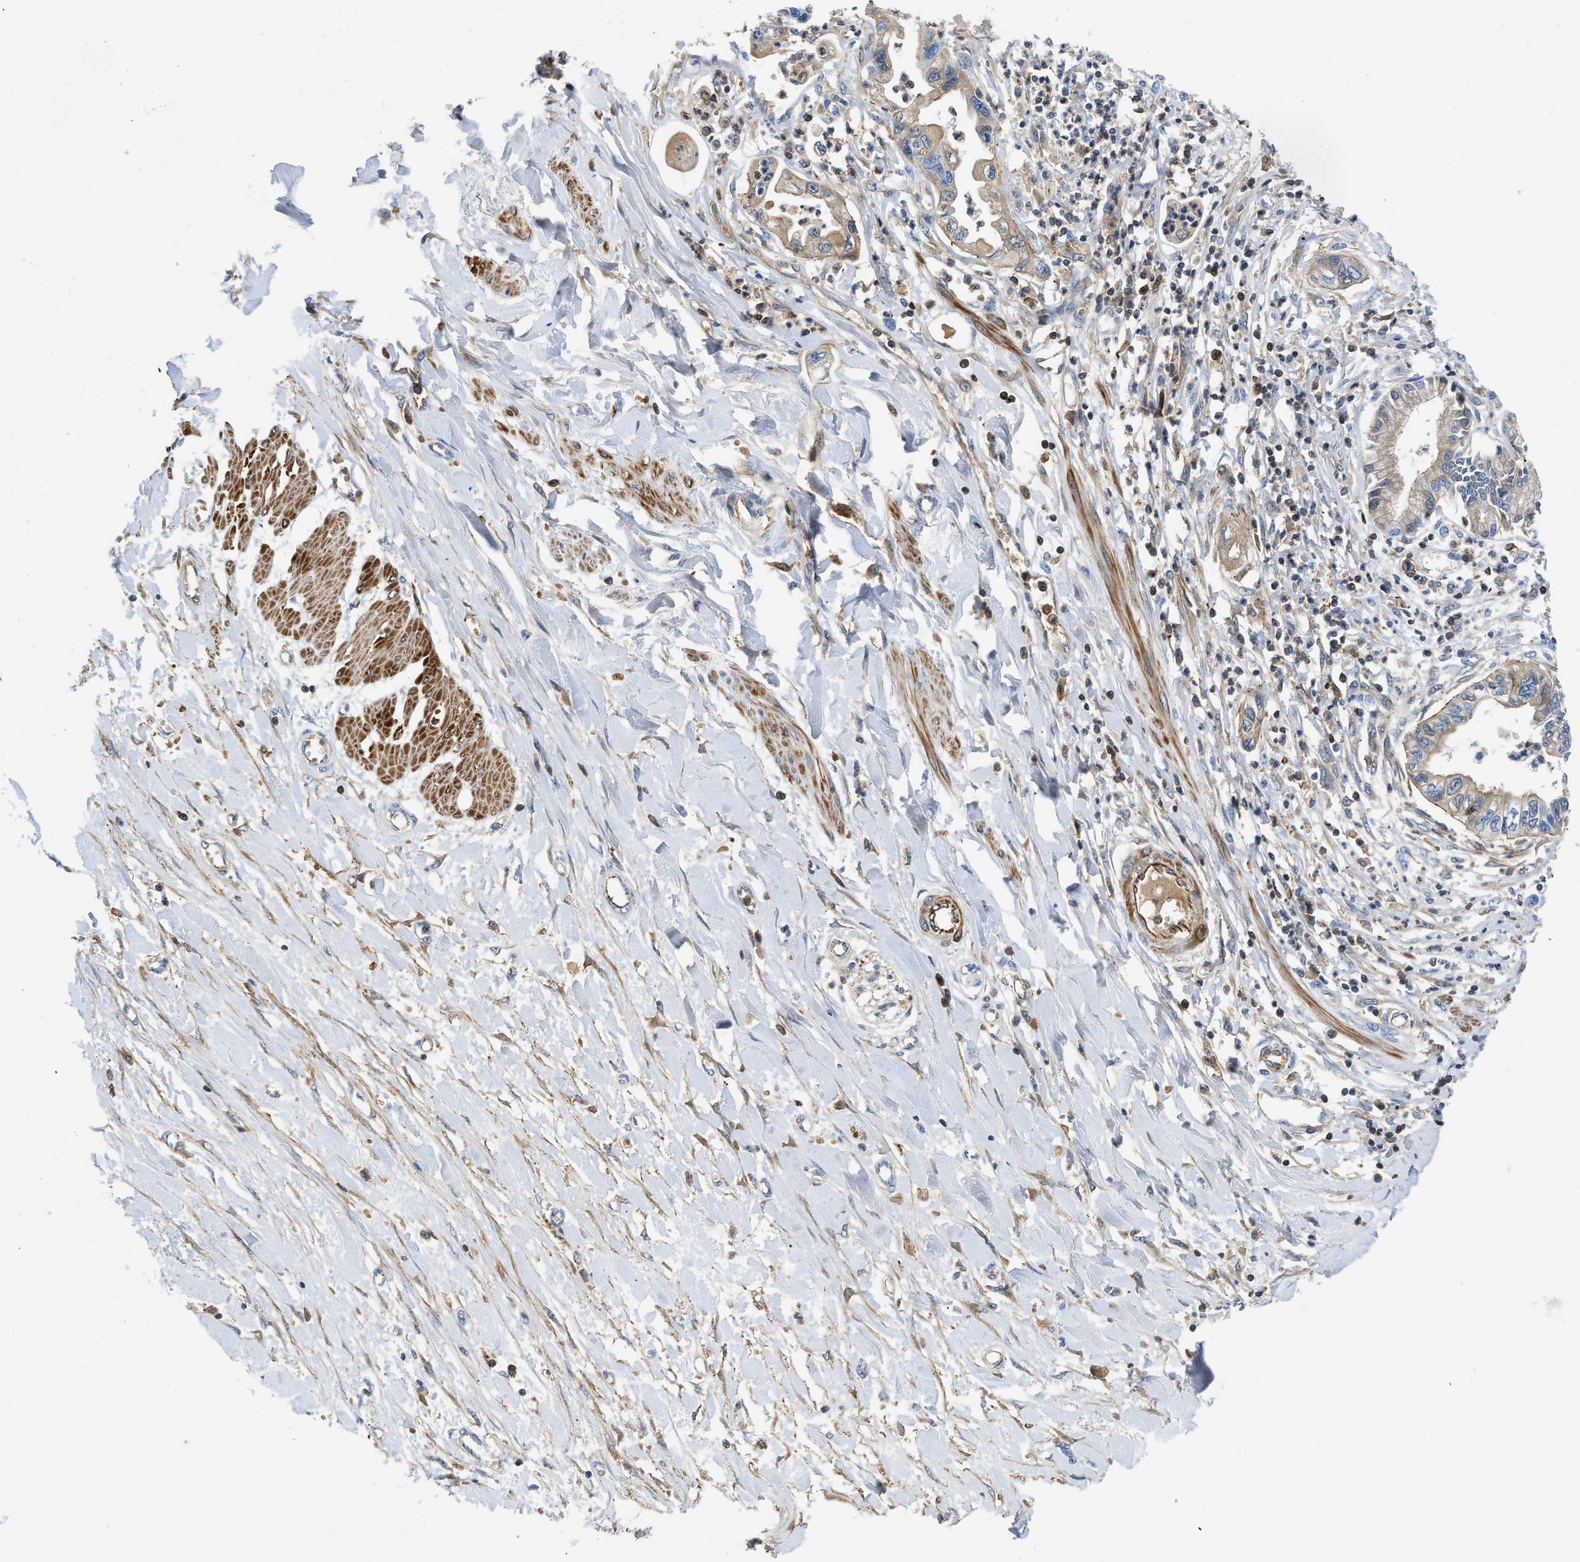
{"staining": {"intensity": "weak", "quantity": "25%-75%", "location": "cytoplasmic/membranous"}, "tissue": "pancreatic cancer", "cell_type": "Tumor cells", "image_type": "cancer", "snomed": [{"axis": "morphology", "description": "Adenocarcinoma, NOS"}, {"axis": "topography", "description": "Pancreas"}], "caption": "Weak cytoplasmic/membranous positivity for a protein is present in about 25%-75% of tumor cells of pancreatic adenocarcinoma using IHC.", "gene": "ATP6V0D1", "patient": {"sex": "male", "age": 56}}